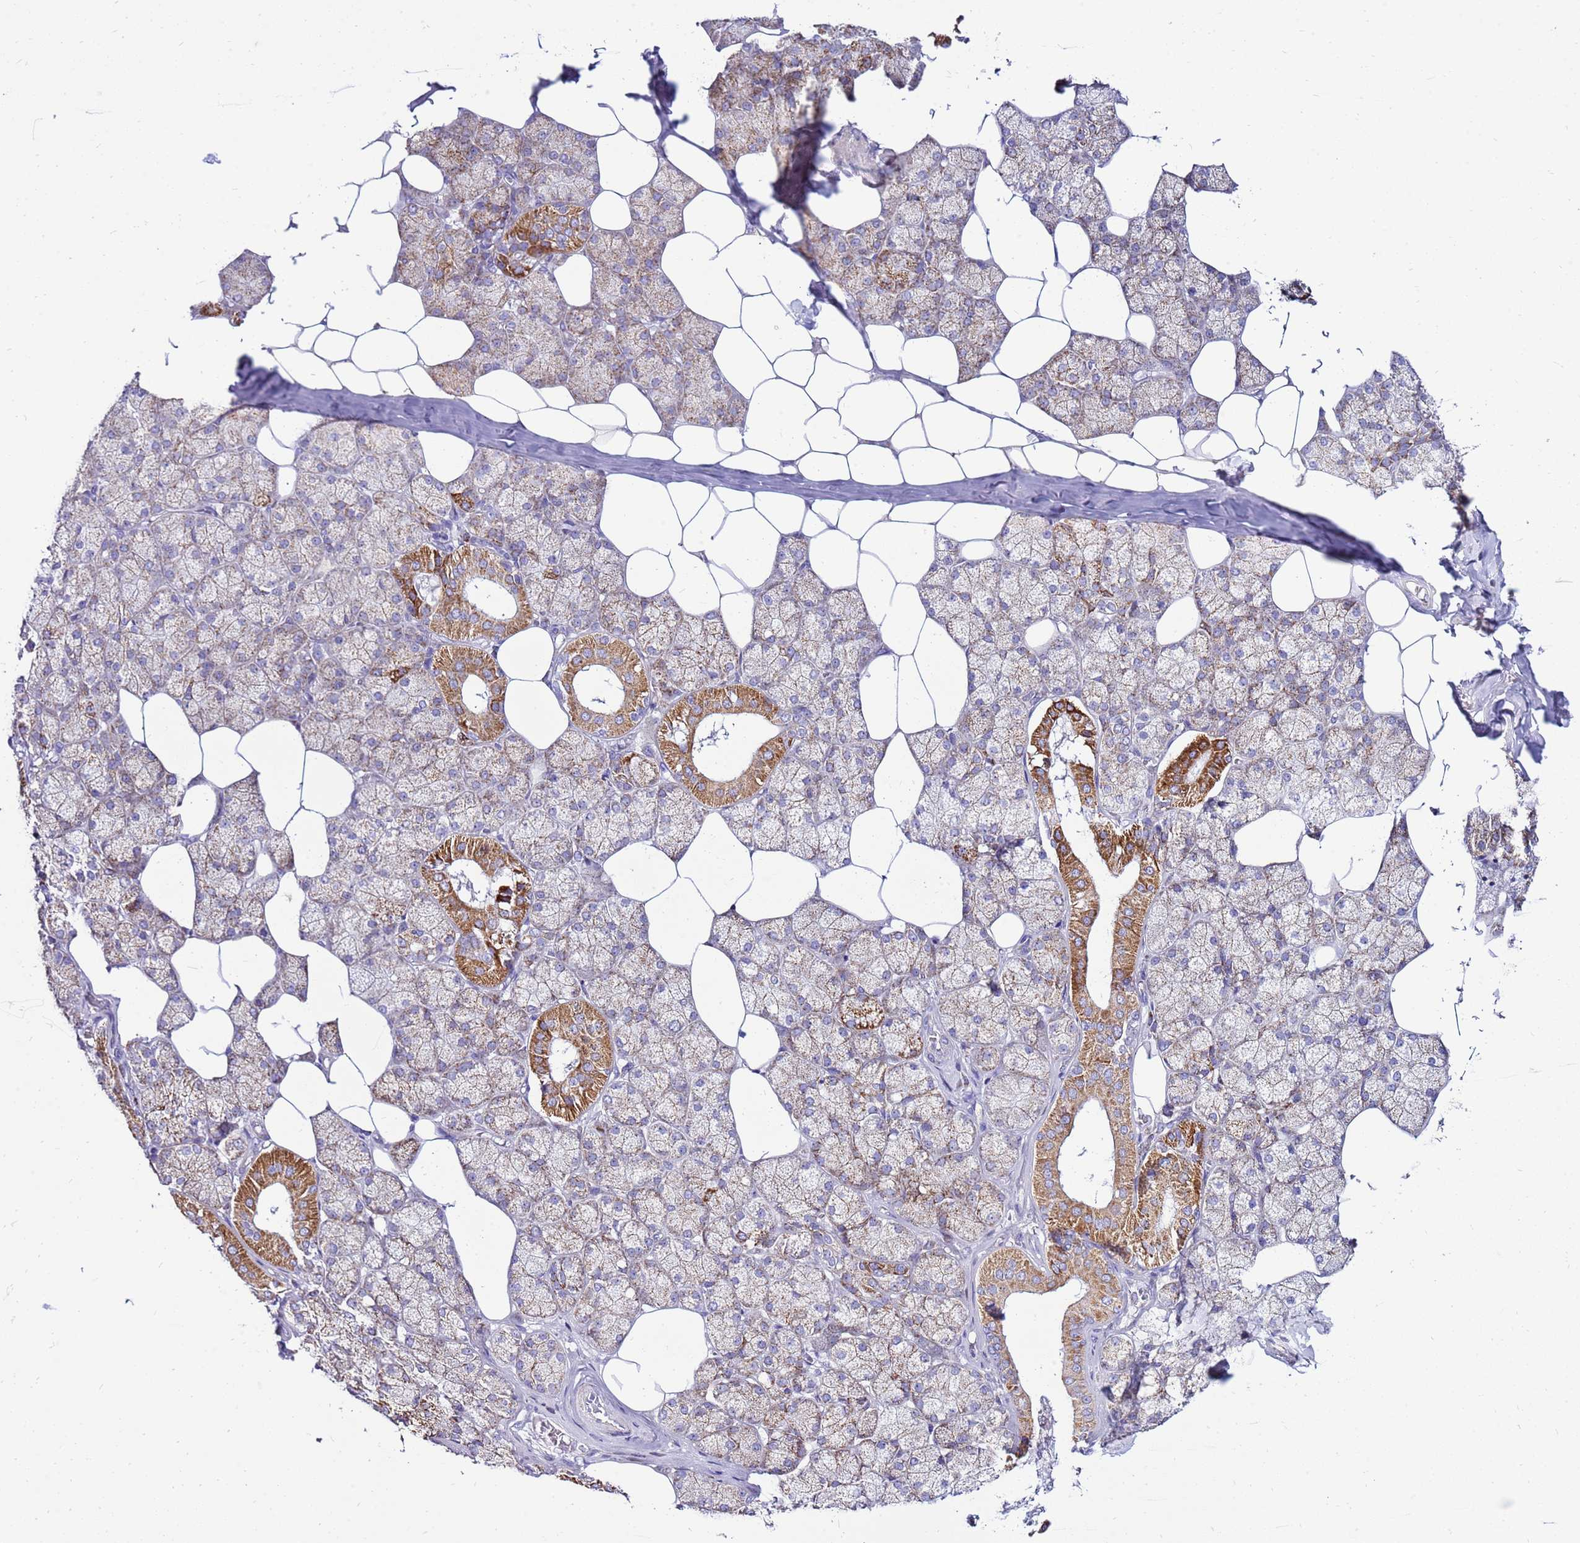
{"staining": {"intensity": "moderate", "quantity": "25%-75%", "location": "cytoplasmic/membranous"}, "tissue": "salivary gland", "cell_type": "Glandular cells", "image_type": "normal", "snomed": [{"axis": "morphology", "description": "Normal tissue, NOS"}, {"axis": "topography", "description": "Salivary gland"}], "caption": "Protein expression by immunohistochemistry exhibits moderate cytoplasmic/membranous expression in about 25%-75% of glandular cells in normal salivary gland. (DAB (3,3'-diaminobenzidine) IHC, brown staining for protein, blue staining for nuclei).", "gene": "IGF1R", "patient": {"sex": "male", "age": 62}}